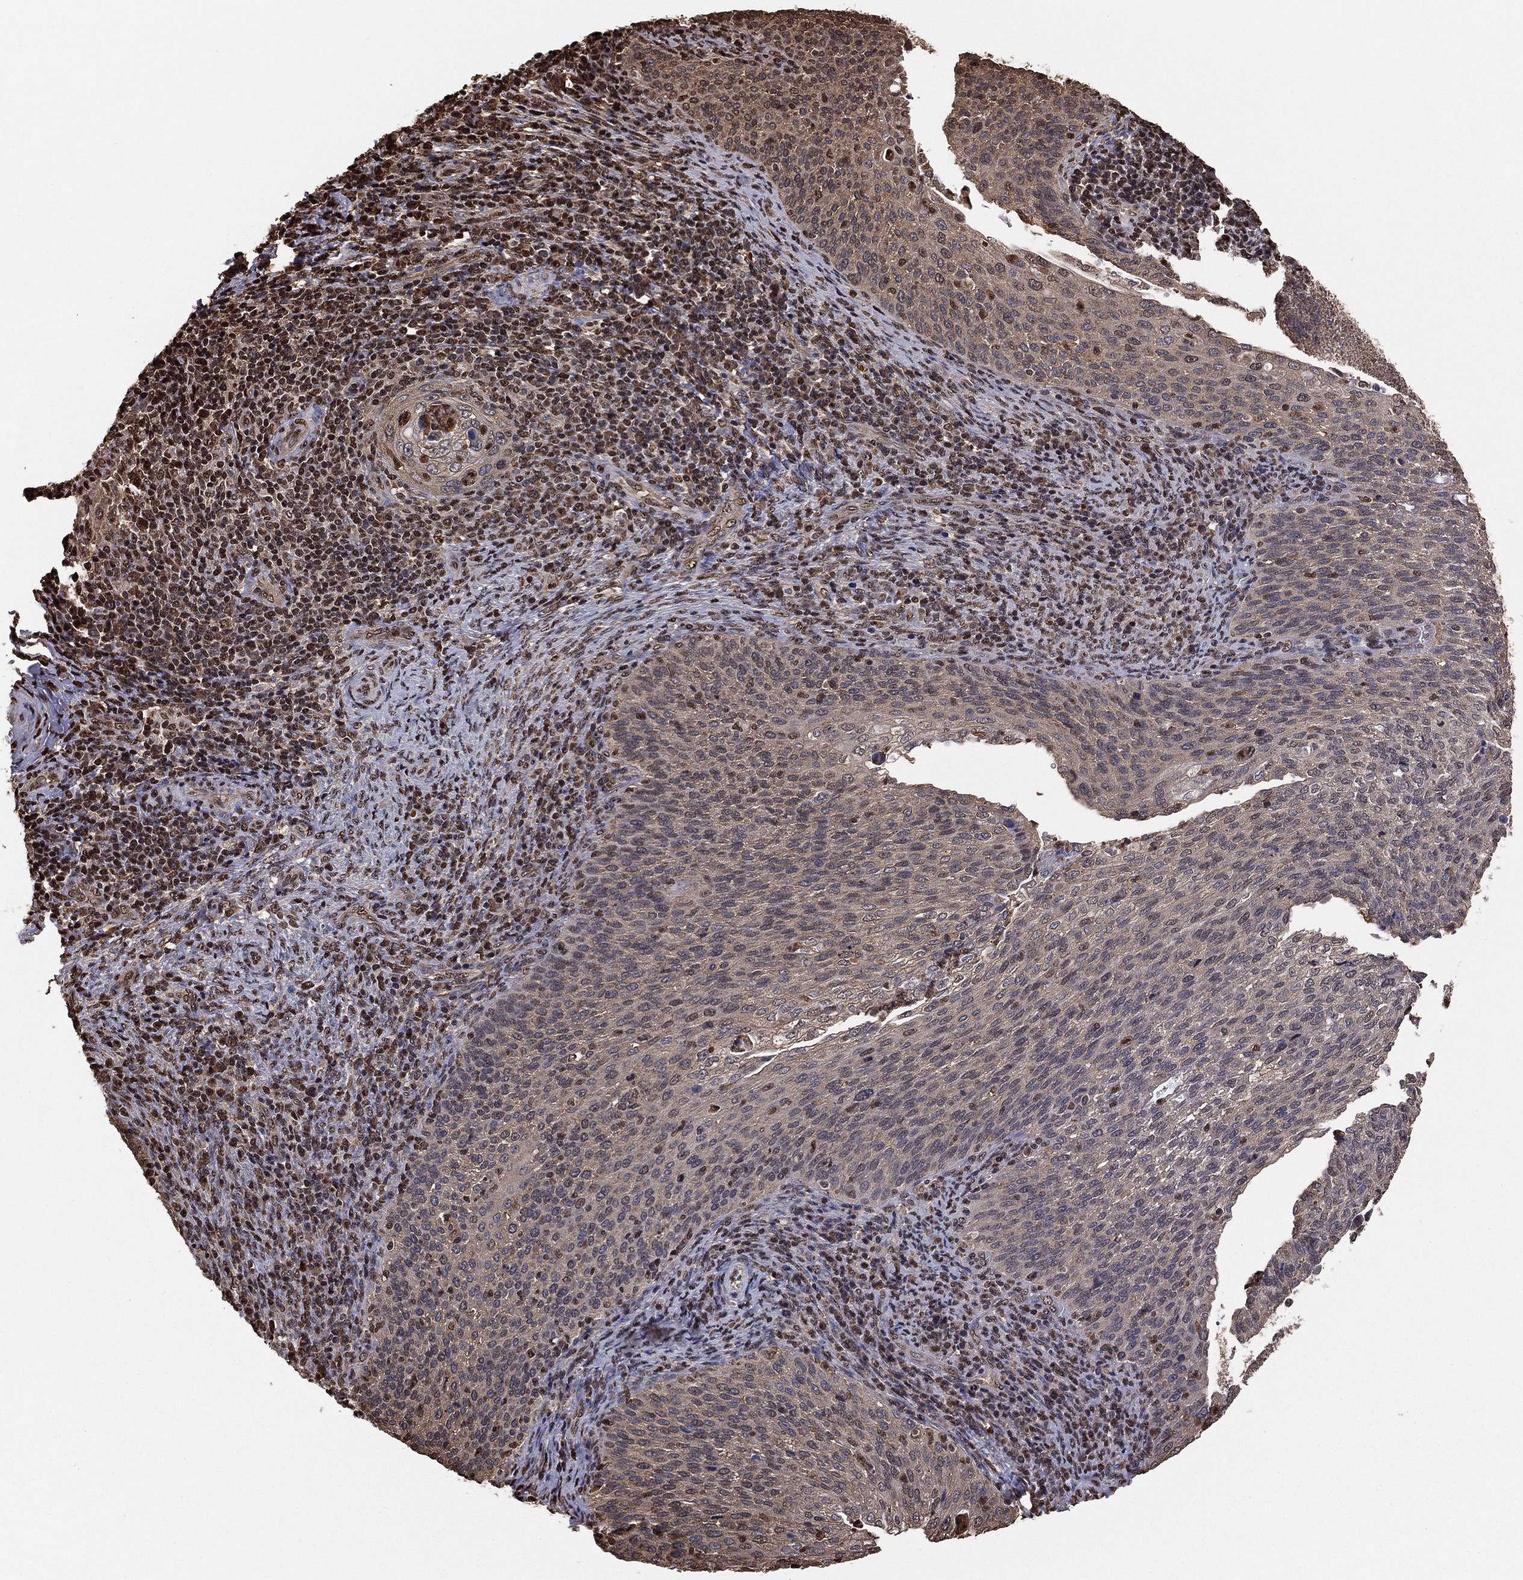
{"staining": {"intensity": "moderate", "quantity": "<25%", "location": "cytoplasmic/membranous"}, "tissue": "cervical cancer", "cell_type": "Tumor cells", "image_type": "cancer", "snomed": [{"axis": "morphology", "description": "Squamous cell carcinoma, NOS"}, {"axis": "topography", "description": "Cervix"}], "caption": "Squamous cell carcinoma (cervical) stained for a protein shows moderate cytoplasmic/membranous positivity in tumor cells. (DAB (3,3'-diaminobenzidine) IHC, brown staining for protein, blue staining for nuclei).", "gene": "GAPDH", "patient": {"sex": "female", "age": 52}}